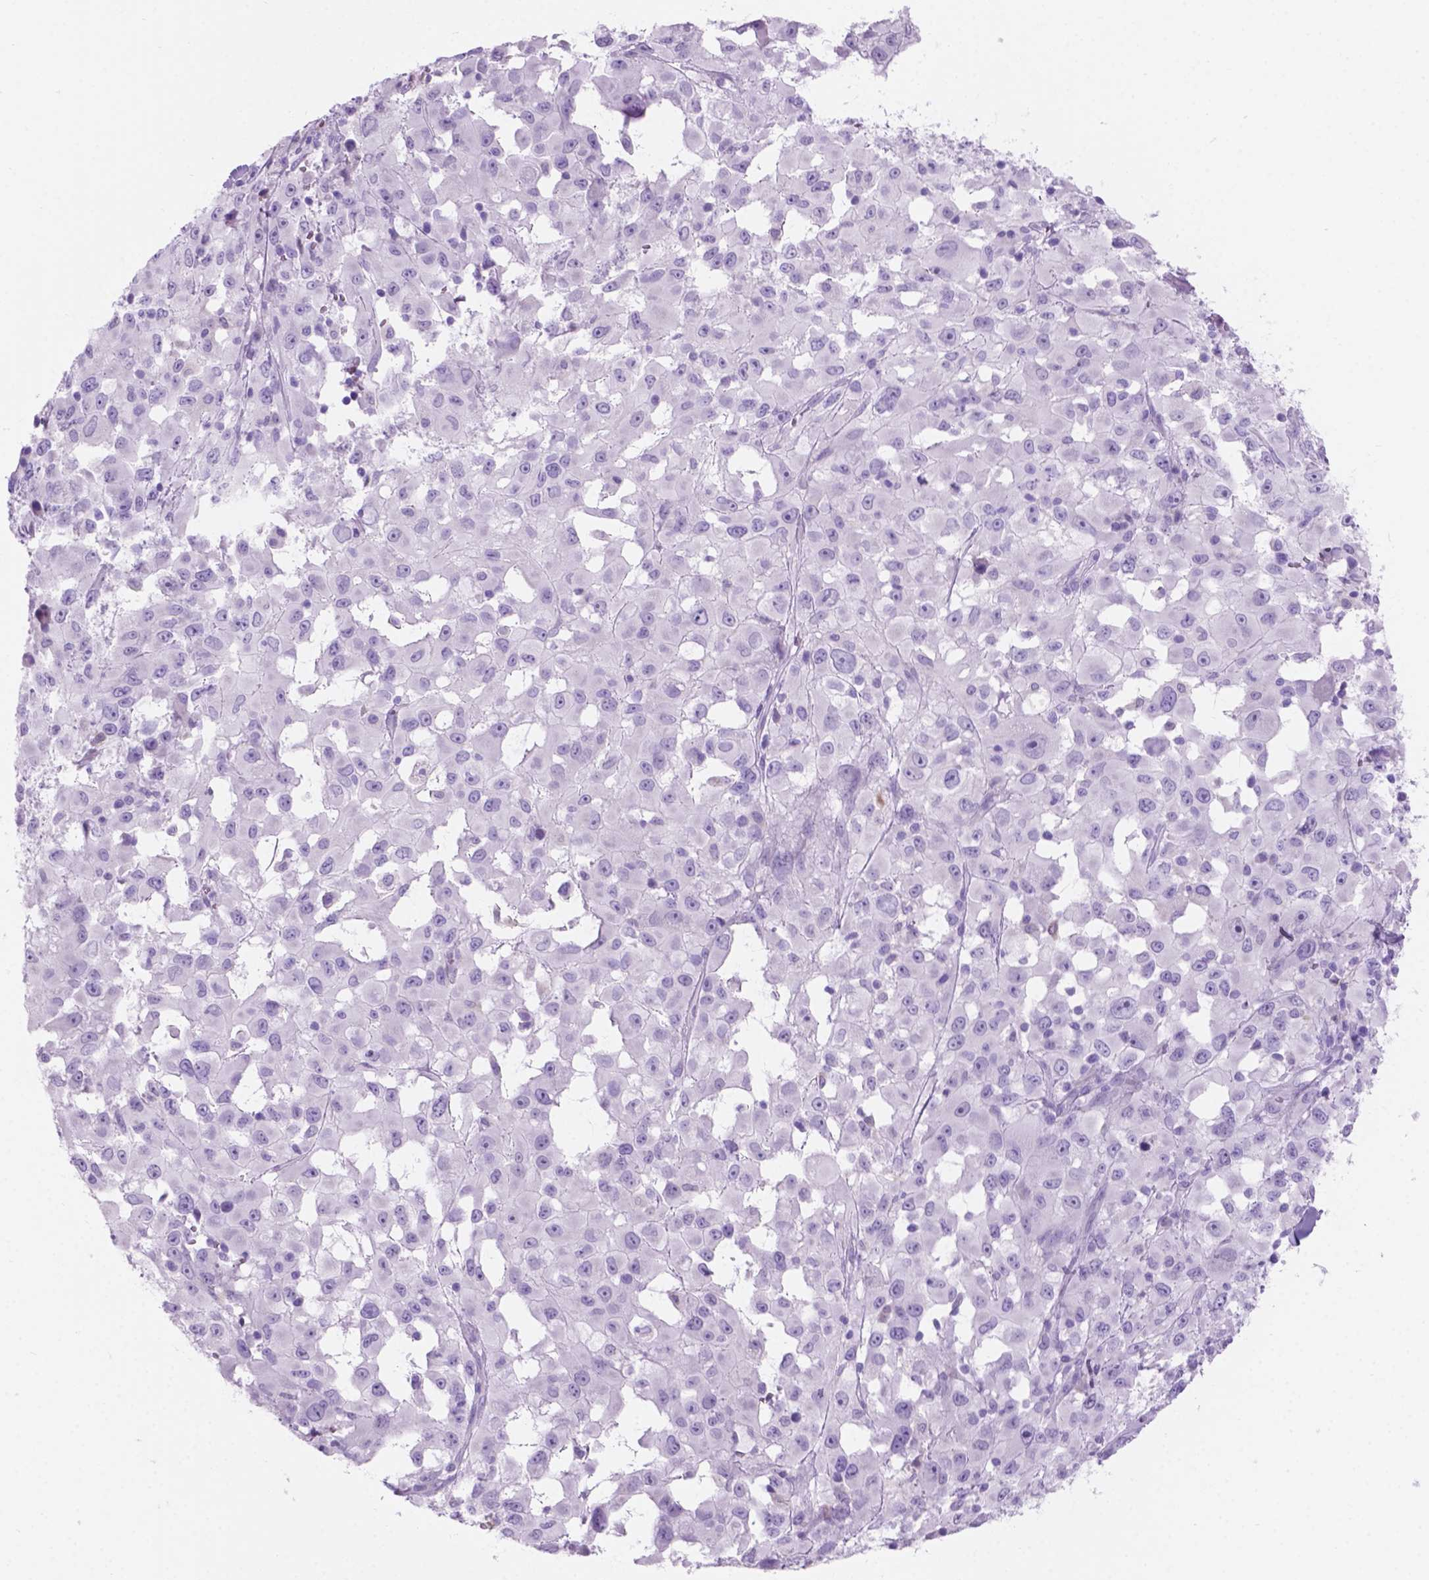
{"staining": {"intensity": "negative", "quantity": "none", "location": "none"}, "tissue": "melanoma", "cell_type": "Tumor cells", "image_type": "cancer", "snomed": [{"axis": "morphology", "description": "Malignant melanoma, Metastatic site"}, {"axis": "topography", "description": "Lymph node"}], "caption": "High magnification brightfield microscopy of melanoma stained with DAB (3,3'-diaminobenzidine) (brown) and counterstained with hematoxylin (blue): tumor cells show no significant expression.", "gene": "GRIN2B", "patient": {"sex": "male", "age": 50}}